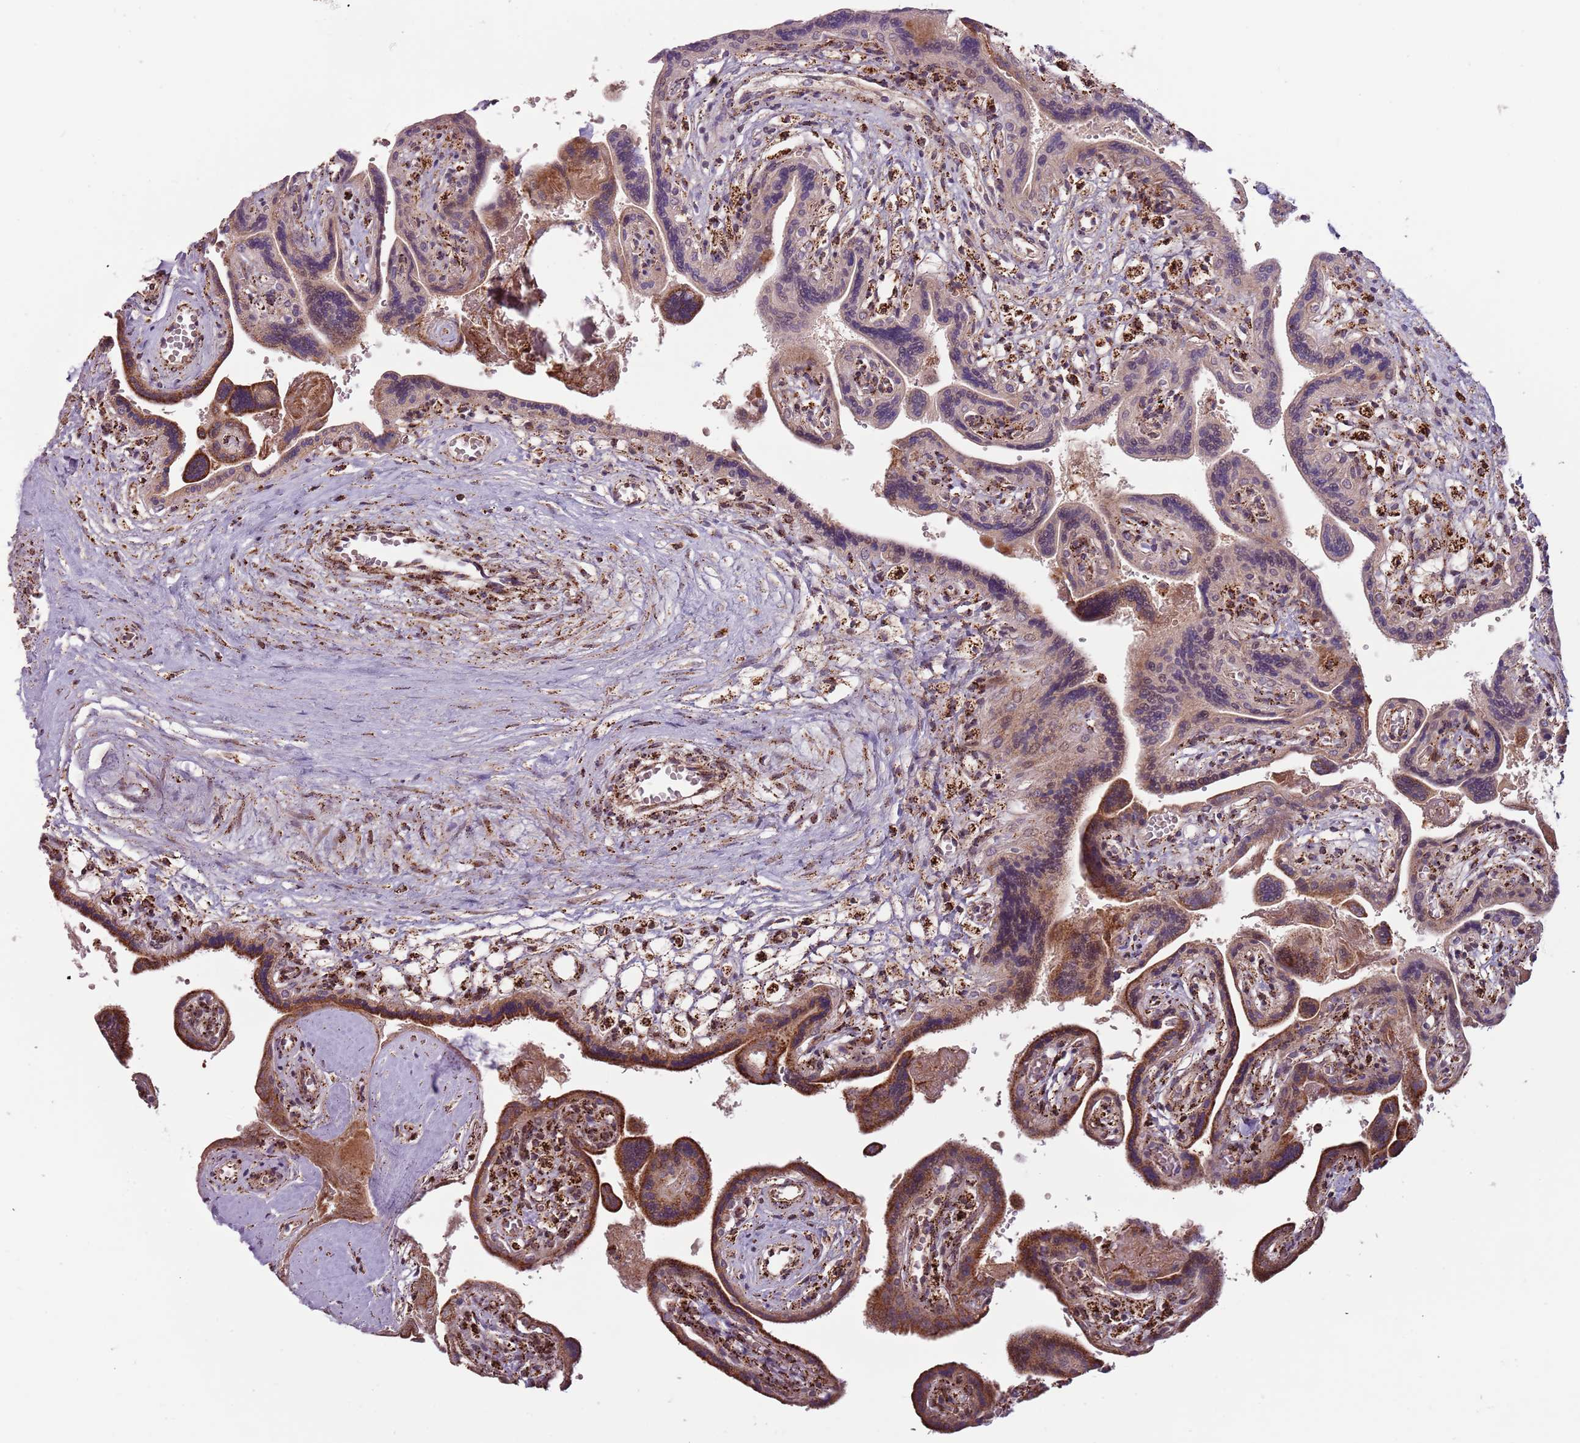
{"staining": {"intensity": "strong", "quantity": "25%-75%", "location": "cytoplasmic/membranous,nuclear"}, "tissue": "placenta", "cell_type": "Trophoblastic cells", "image_type": "normal", "snomed": [{"axis": "morphology", "description": "Normal tissue, NOS"}, {"axis": "topography", "description": "Placenta"}], "caption": "The immunohistochemical stain labels strong cytoplasmic/membranous,nuclear expression in trophoblastic cells of normal placenta. (DAB IHC with brightfield microscopy, high magnification).", "gene": "ULK3", "patient": {"sex": "female", "age": 37}}